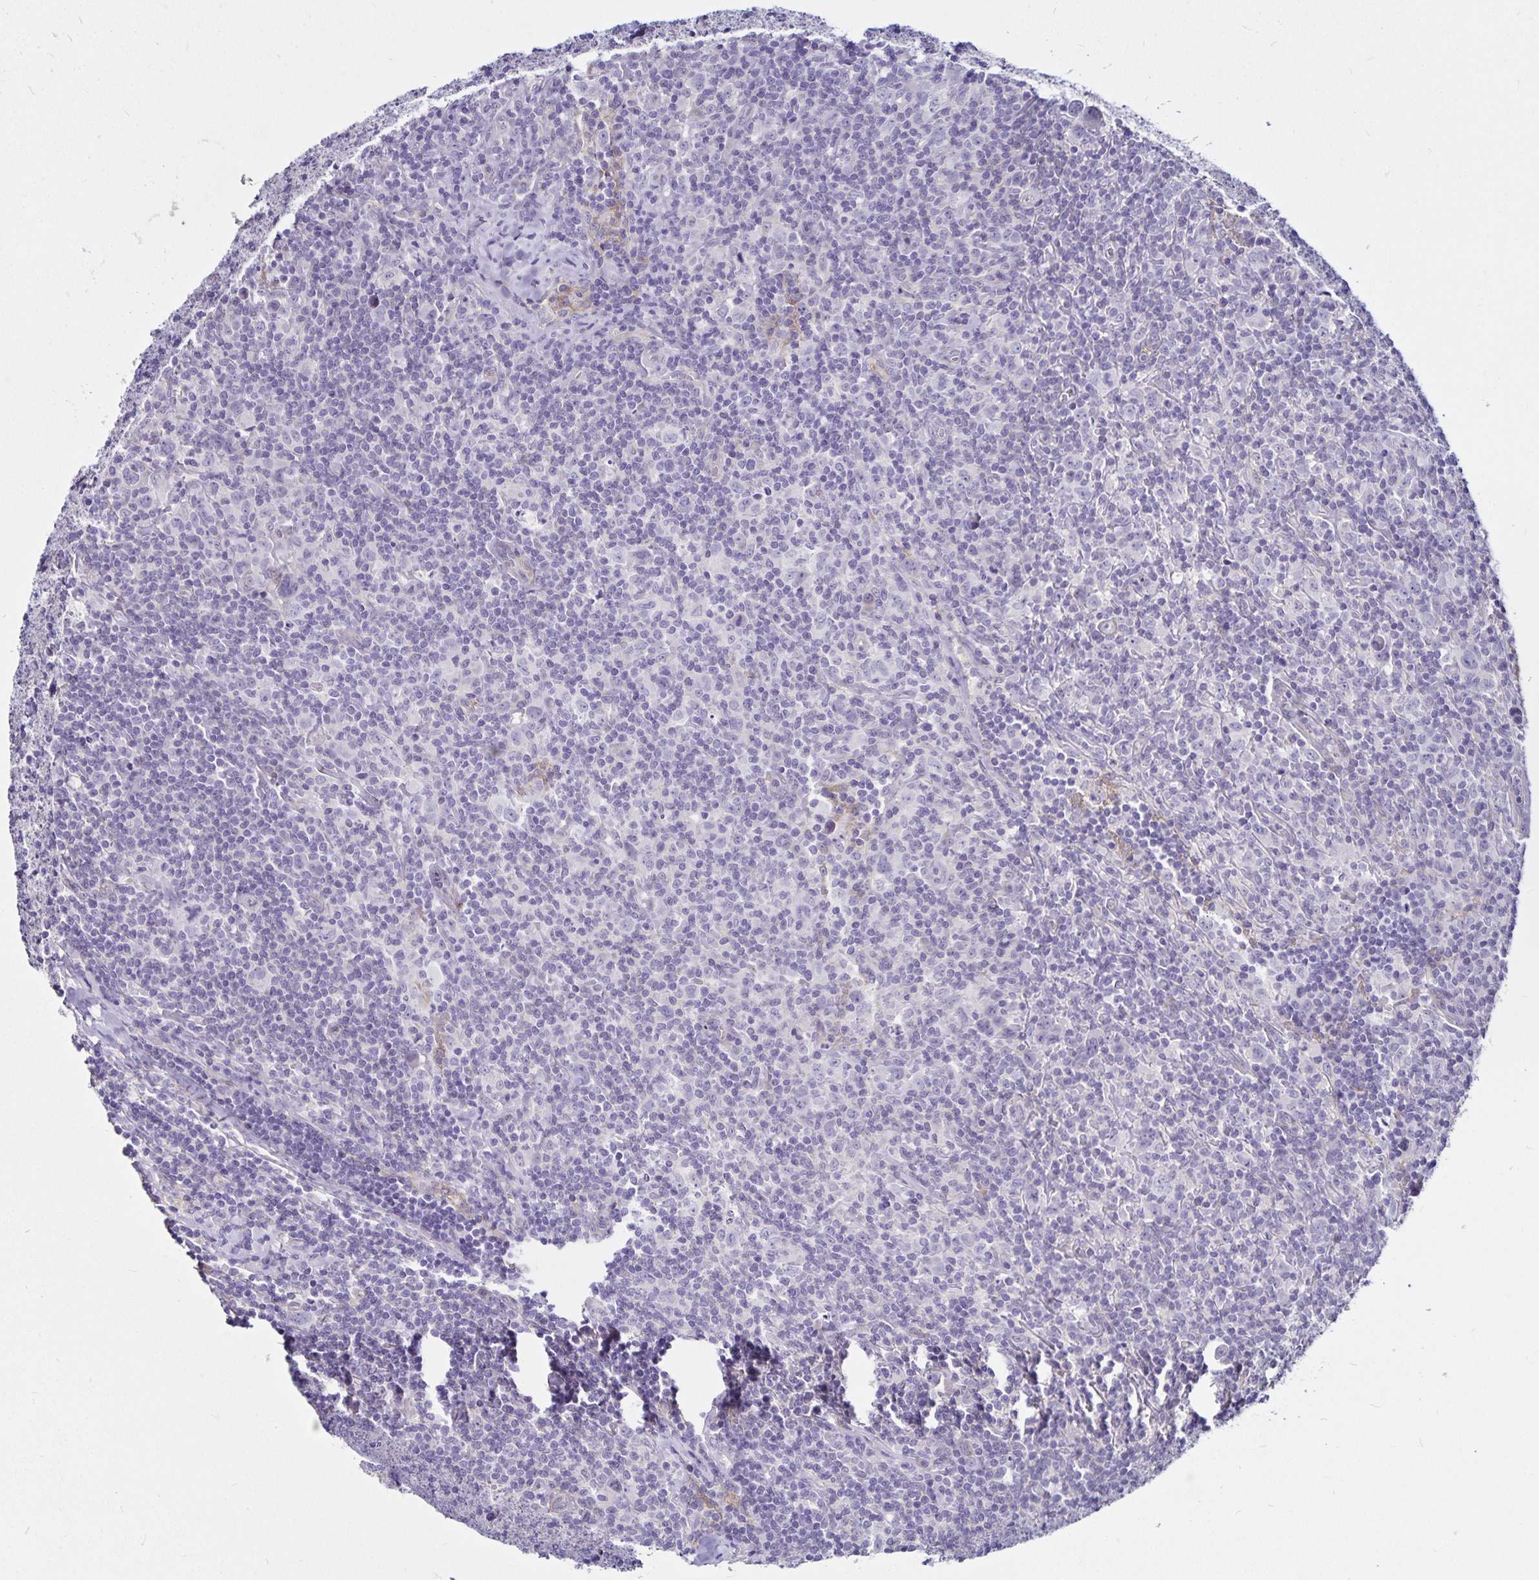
{"staining": {"intensity": "negative", "quantity": "none", "location": "none"}, "tissue": "lymphoma", "cell_type": "Tumor cells", "image_type": "cancer", "snomed": [{"axis": "morphology", "description": "Hodgkin's disease, NOS"}, {"axis": "topography", "description": "Lymph node"}], "caption": "High power microscopy micrograph of an immunohistochemistry (IHC) photomicrograph of lymphoma, revealing no significant positivity in tumor cells.", "gene": "GNG12", "patient": {"sex": "female", "age": 18}}